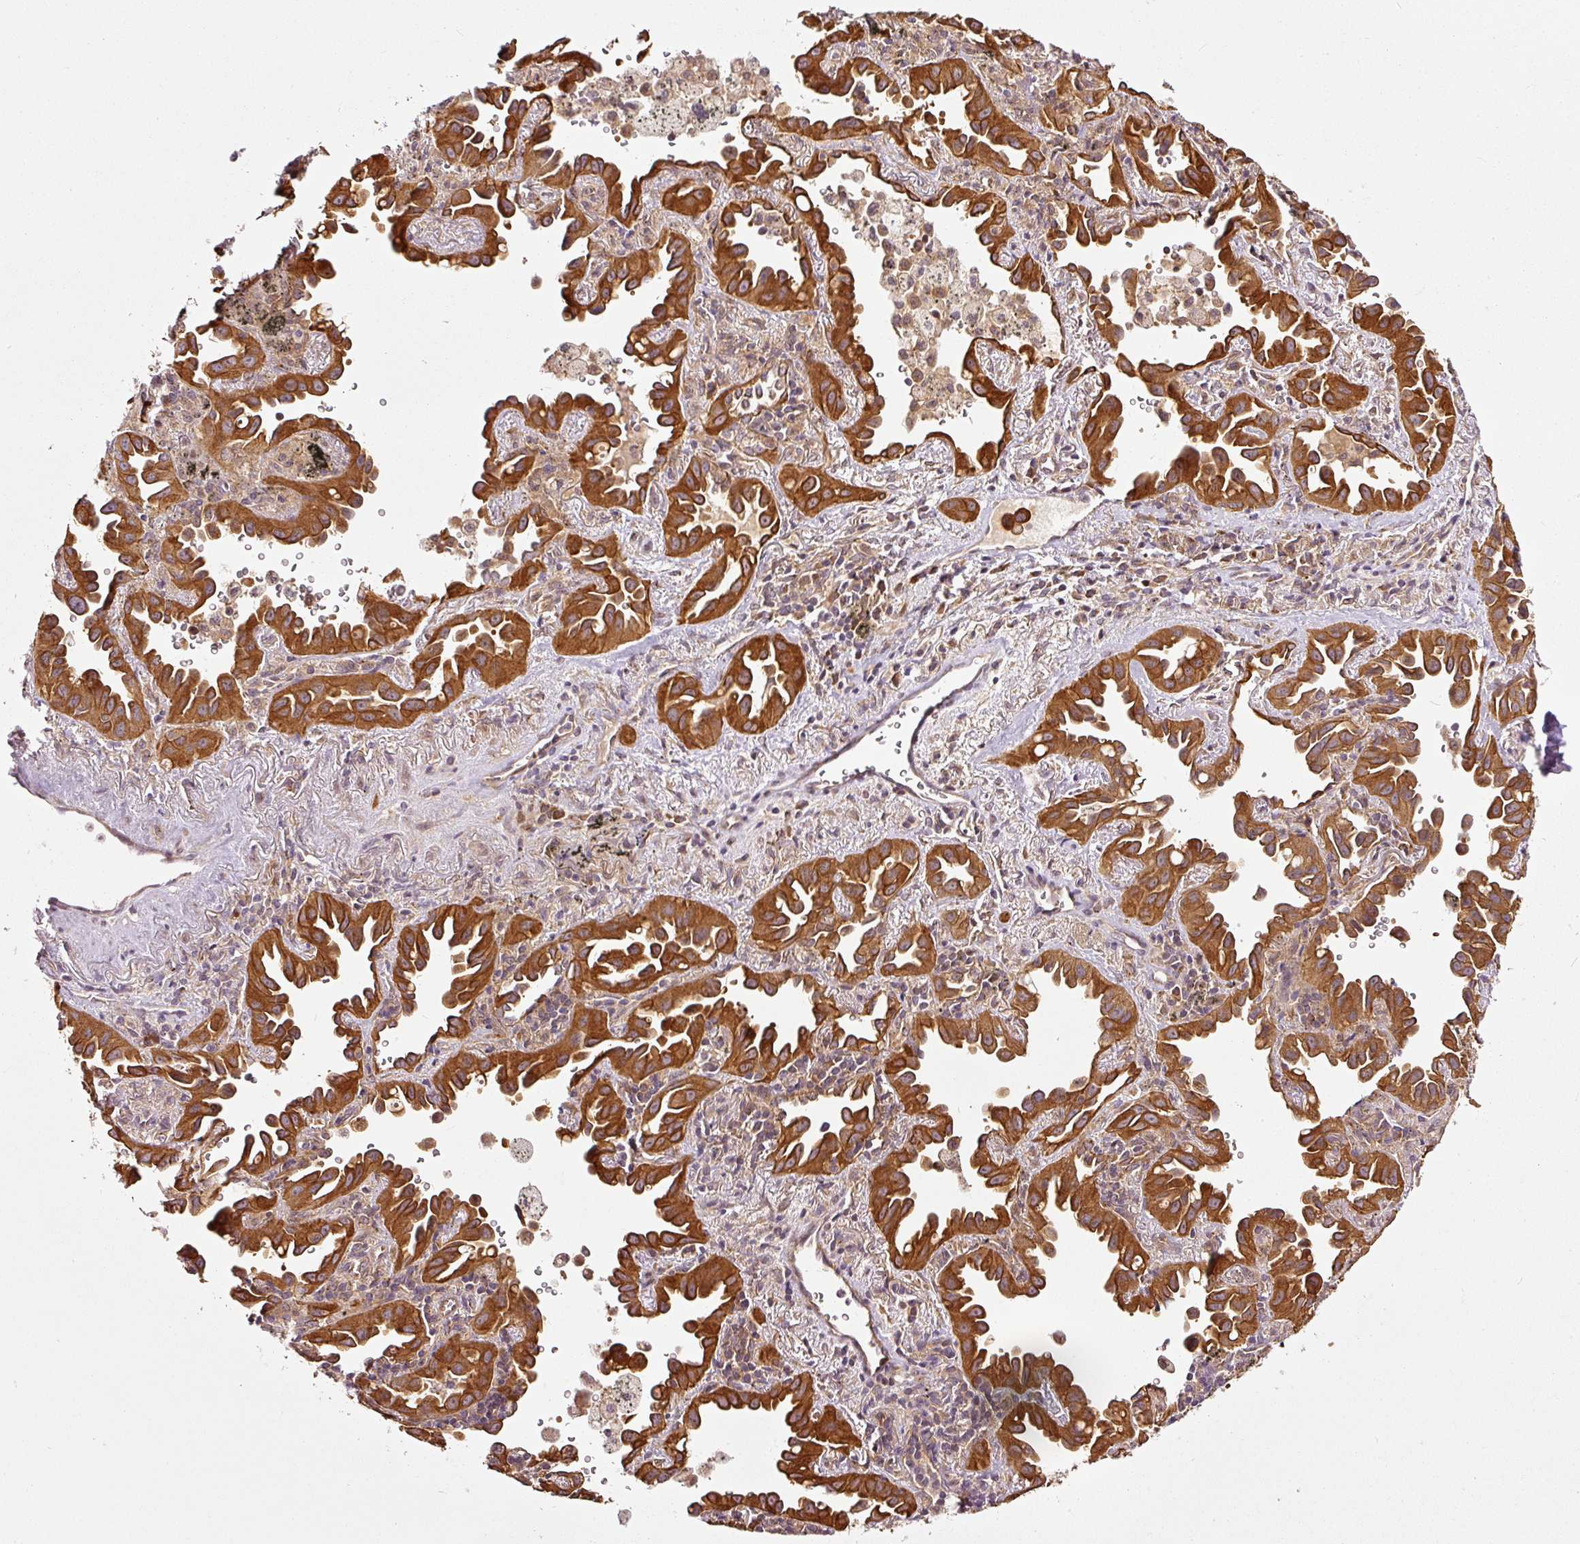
{"staining": {"intensity": "strong", "quantity": ">75%", "location": "cytoplasmic/membranous"}, "tissue": "lung cancer", "cell_type": "Tumor cells", "image_type": "cancer", "snomed": [{"axis": "morphology", "description": "Adenocarcinoma, NOS"}, {"axis": "topography", "description": "Lung"}], "caption": "Adenocarcinoma (lung) stained with a protein marker demonstrates strong staining in tumor cells.", "gene": "MIF4GD", "patient": {"sex": "male", "age": 68}}